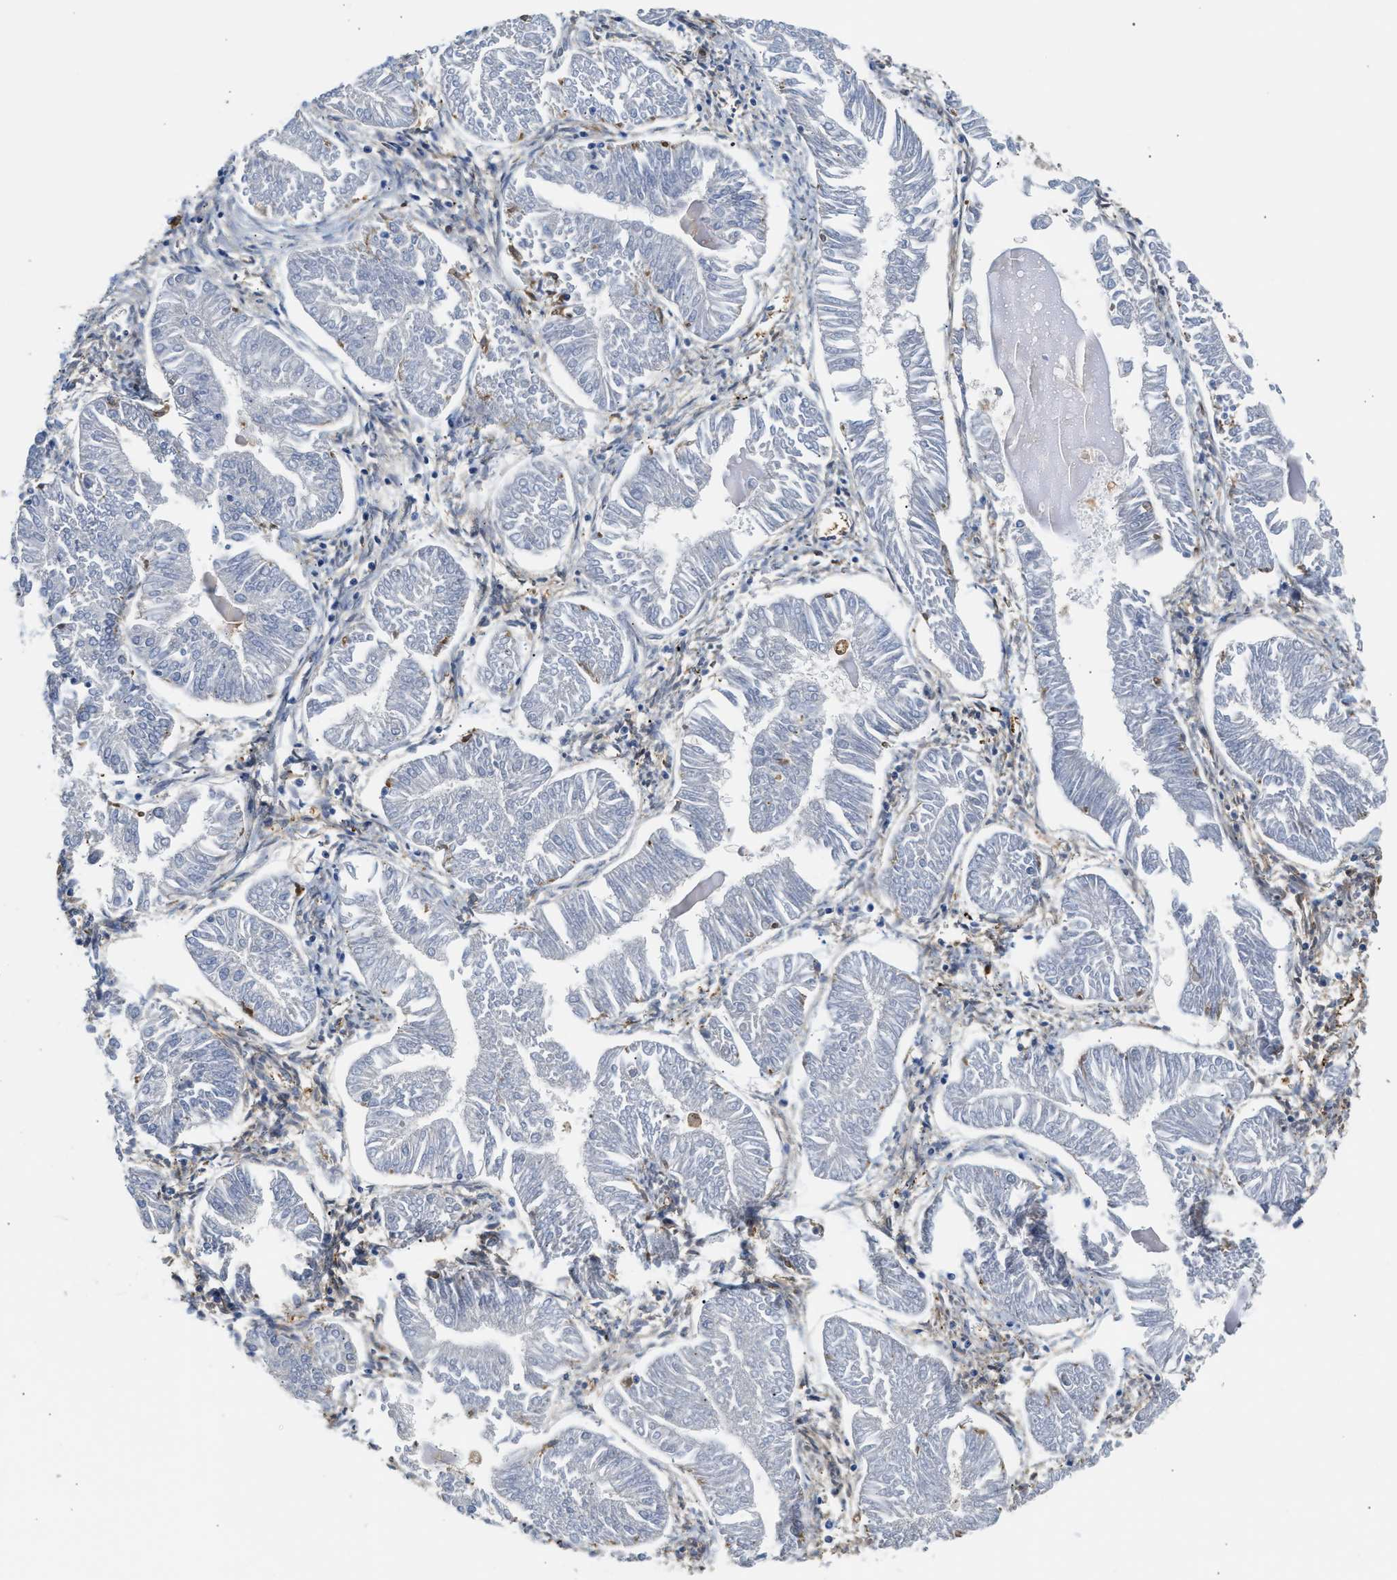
{"staining": {"intensity": "negative", "quantity": "none", "location": "none"}, "tissue": "endometrial cancer", "cell_type": "Tumor cells", "image_type": "cancer", "snomed": [{"axis": "morphology", "description": "Adenocarcinoma, NOS"}, {"axis": "topography", "description": "Endometrium"}], "caption": "Adenocarcinoma (endometrial) was stained to show a protein in brown. There is no significant expression in tumor cells.", "gene": "RAB31", "patient": {"sex": "female", "age": 53}}